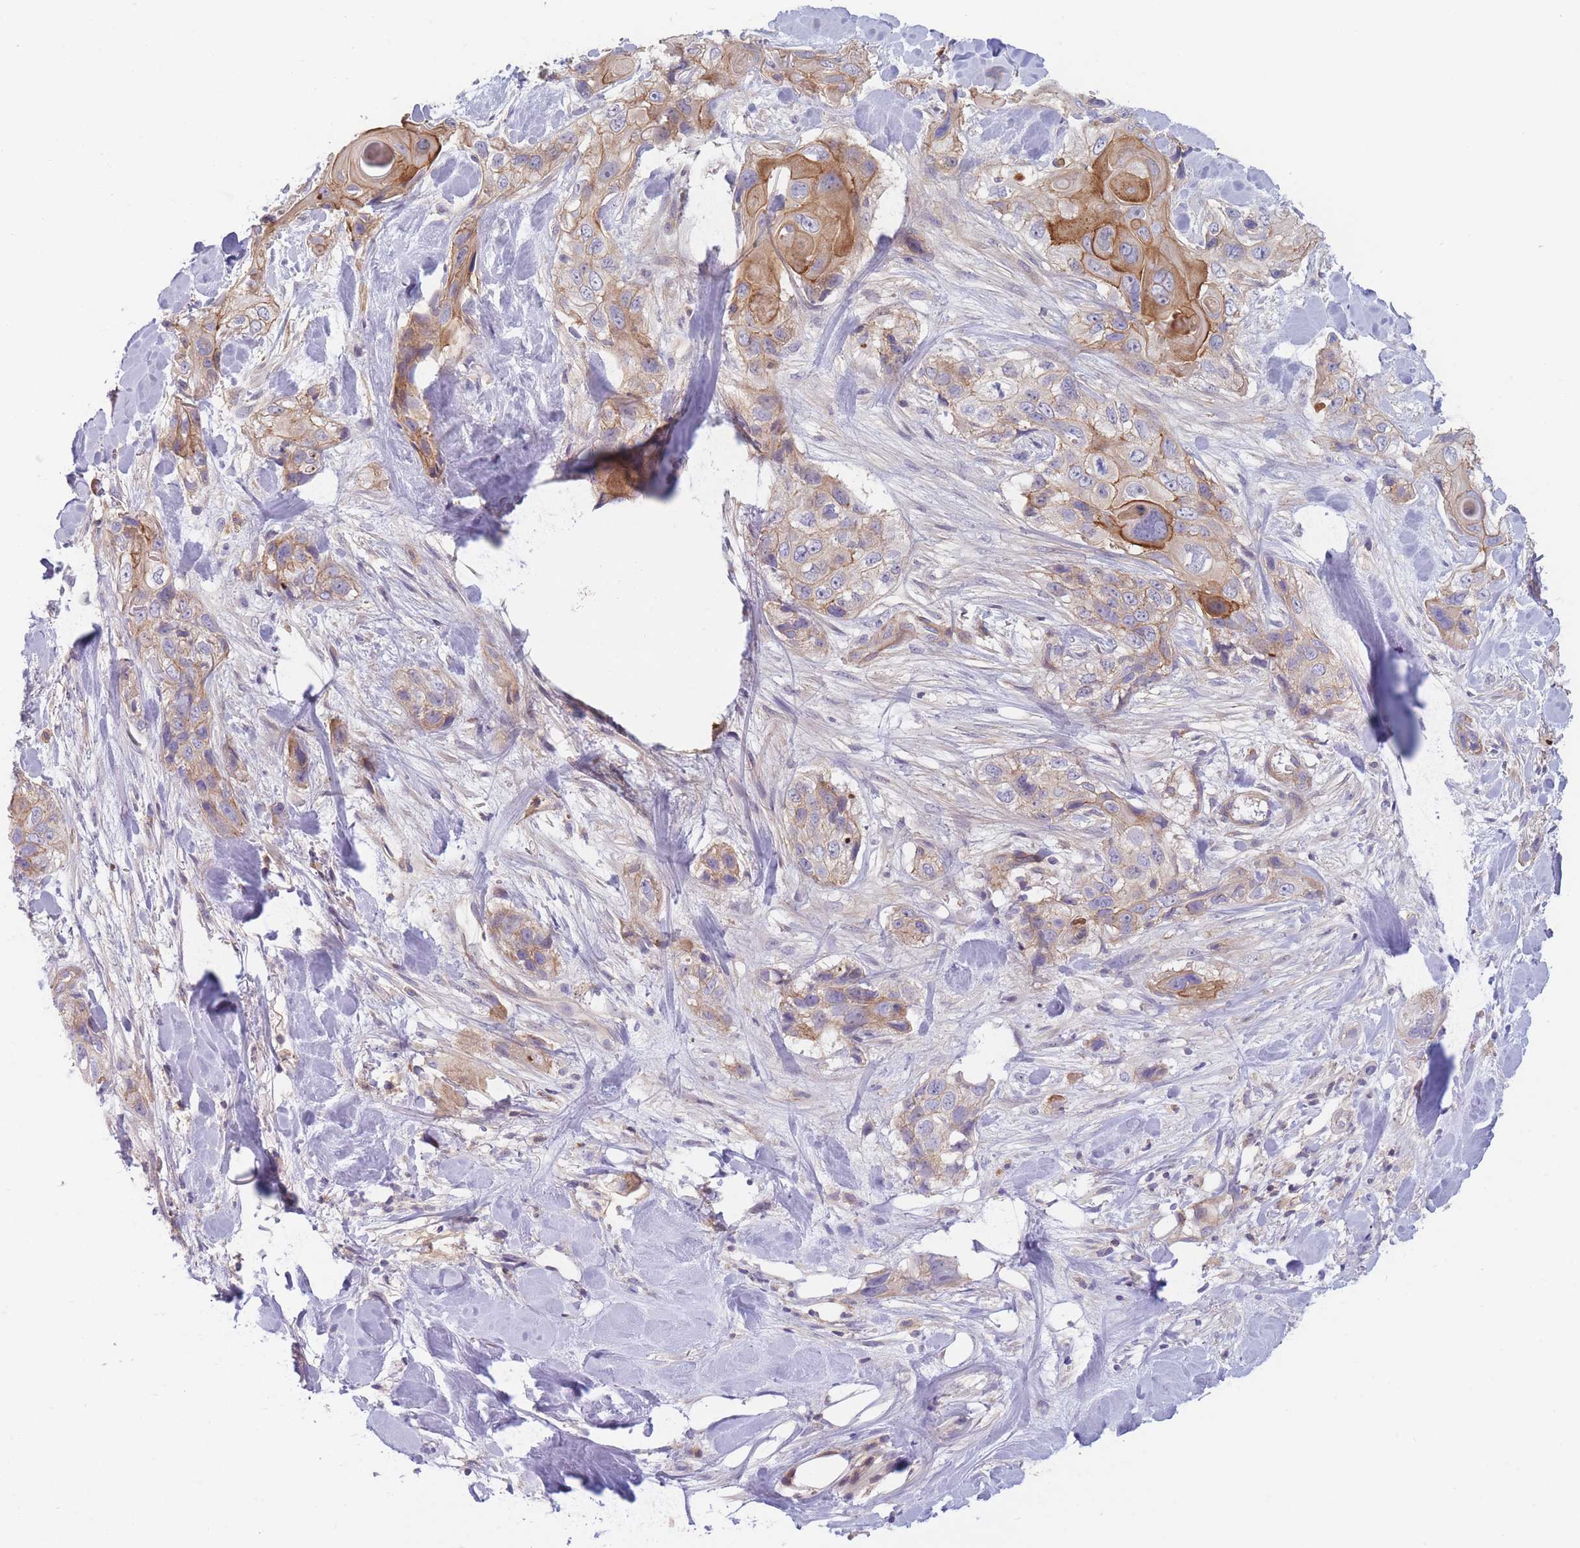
{"staining": {"intensity": "moderate", "quantity": "25%-75%", "location": "cytoplasmic/membranous"}, "tissue": "skin cancer", "cell_type": "Tumor cells", "image_type": "cancer", "snomed": [{"axis": "morphology", "description": "Normal tissue, NOS"}, {"axis": "morphology", "description": "Squamous cell carcinoma, NOS"}, {"axis": "topography", "description": "Skin"}], "caption": "Tumor cells show medium levels of moderate cytoplasmic/membranous staining in about 25%-75% of cells in human squamous cell carcinoma (skin).", "gene": "WDR93", "patient": {"sex": "male", "age": 72}}